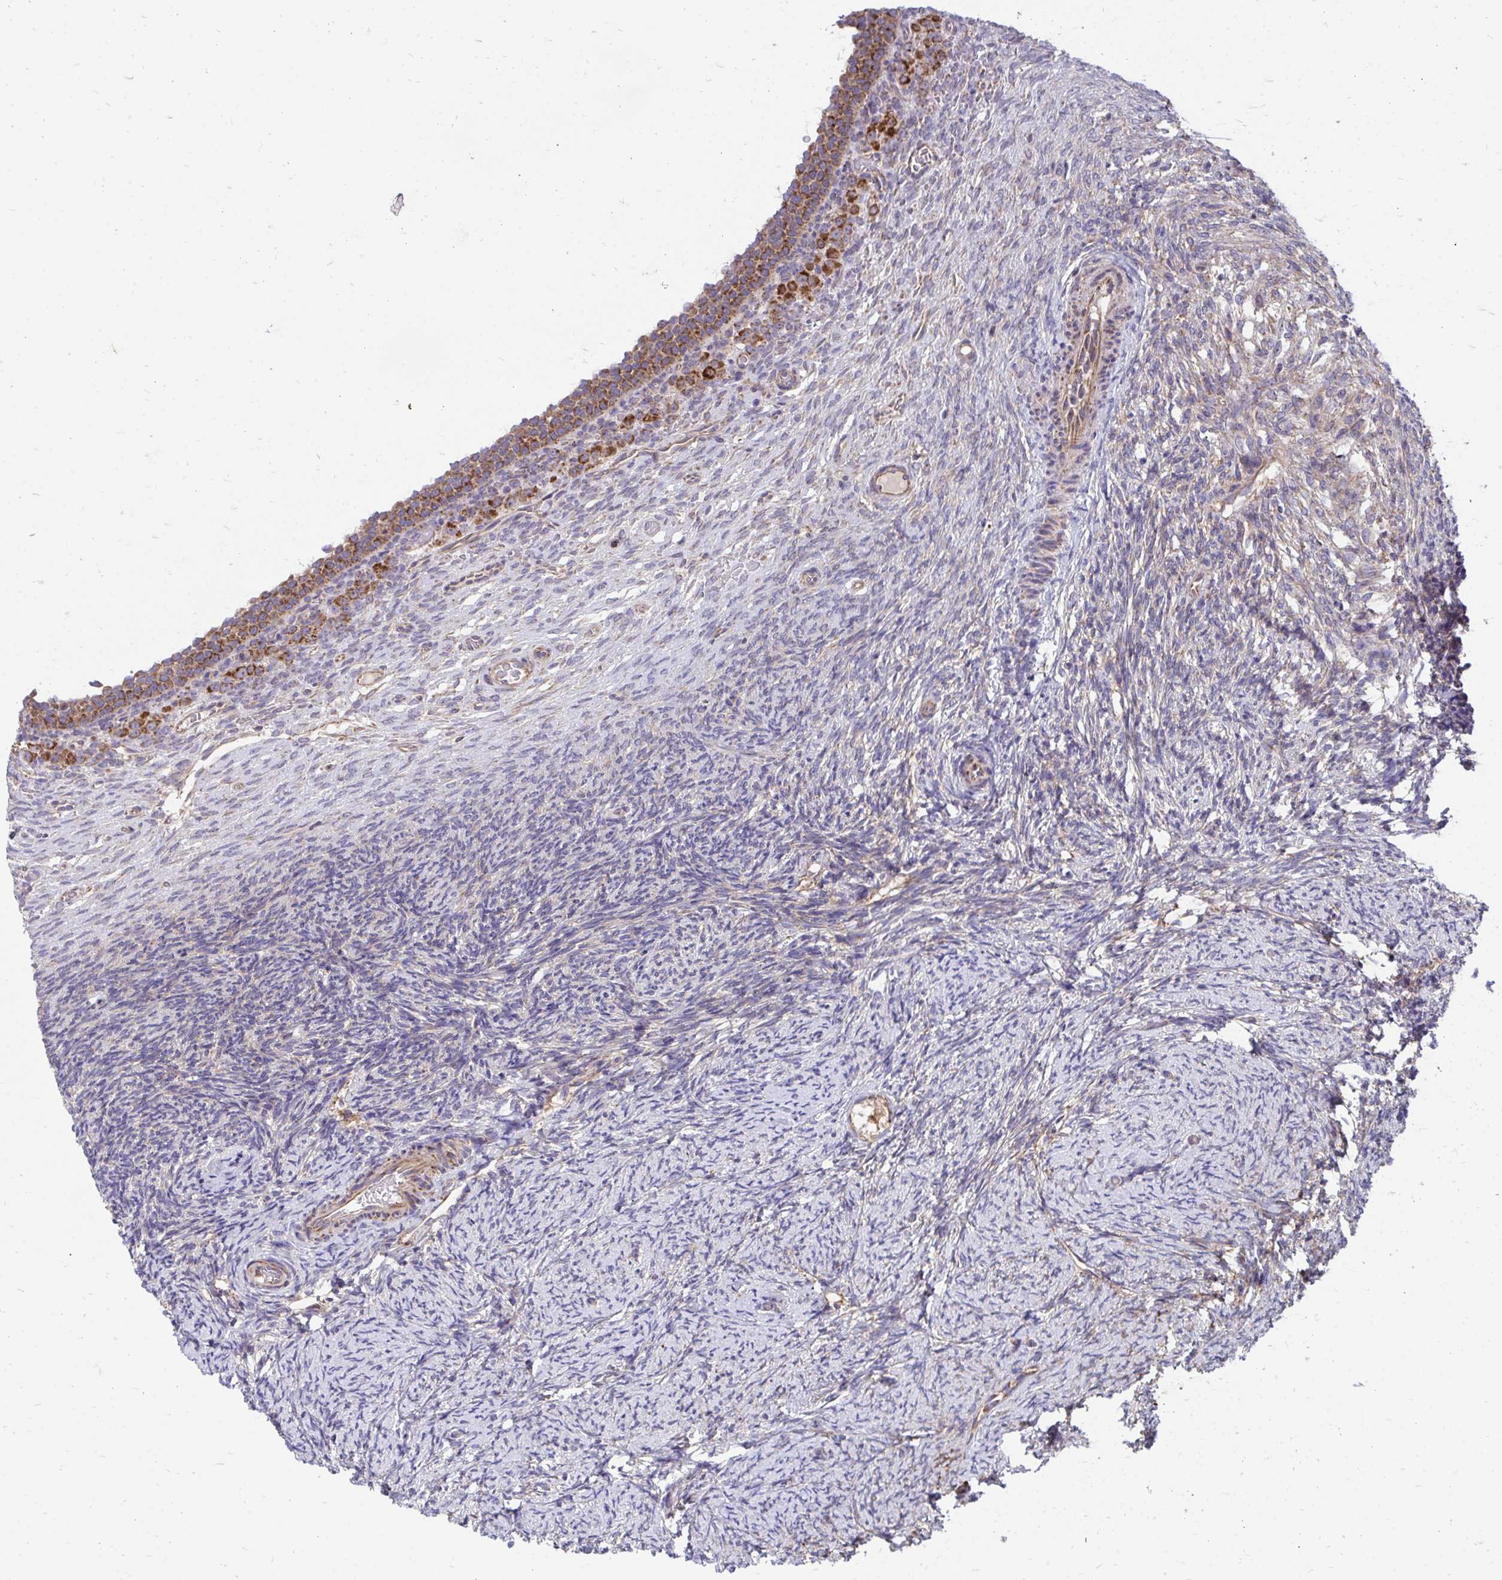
{"staining": {"intensity": "strong", "quantity": ">75%", "location": "cytoplasmic/membranous"}, "tissue": "ovary", "cell_type": "Follicle cells", "image_type": "normal", "snomed": [{"axis": "morphology", "description": "Normal tissue, NOS"}, {"axis": "topography", "description": "Ovary"}], "caption": "The image displays a brown stain indicating the presence of a protein in the cytoplasmic/membranous of follicle cells in ovary. (Brightfield microscopy of DAB IHC at high magnification).", "gene": "FHIP1B", "patient": {"sex": "female", "age": 34}}